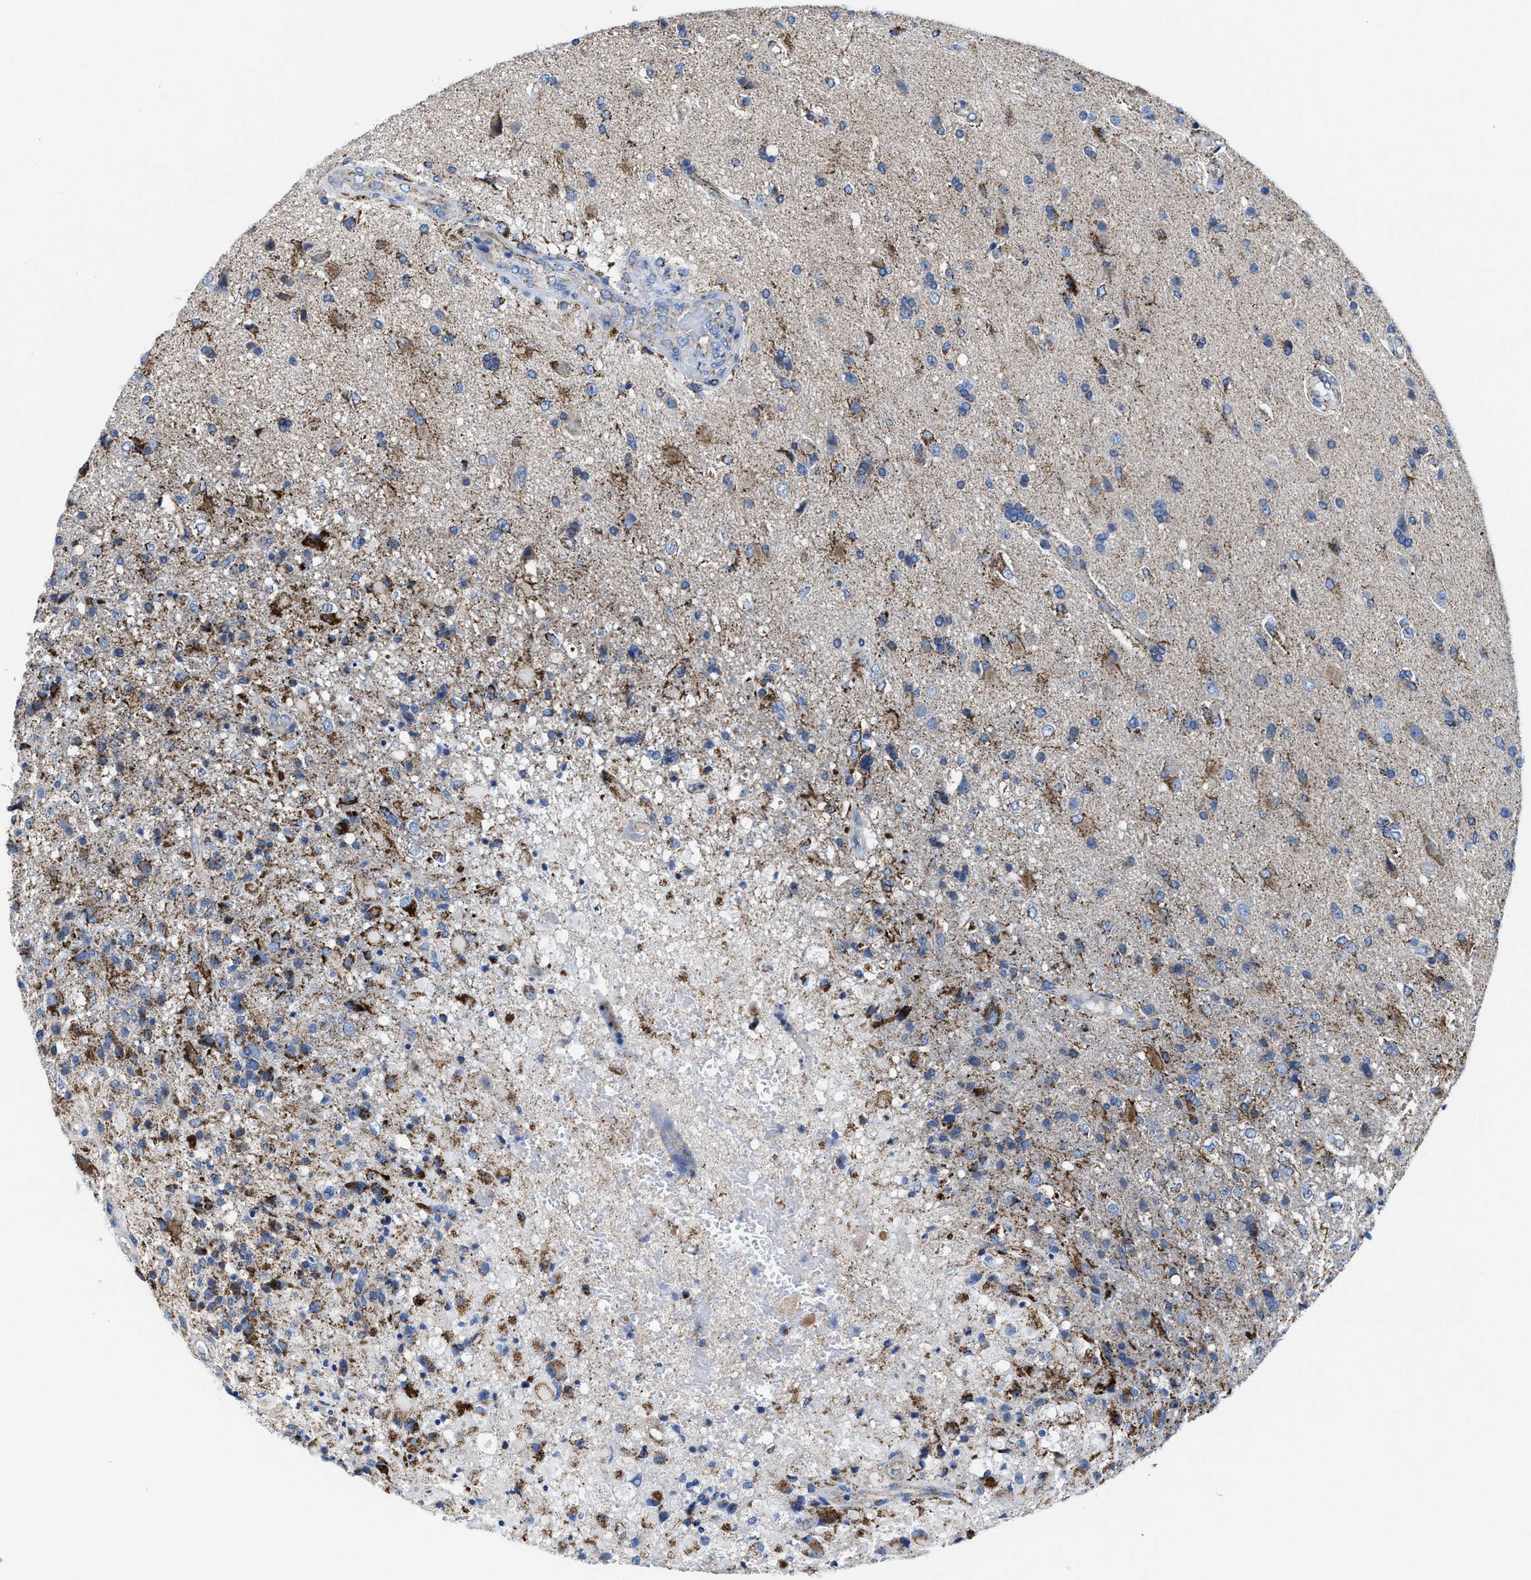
{"staining": {"intensity": "moderate", "quantity": "25%-75%", "location": "cytoplasmic/membranous"}, "tissue": "glioma", "cell_type": "Tumor cells", "image_type": "cancer", "snomed": [{"axis": "morphology", "description": "Glioma, malignant, High grade"}, {"axis": "topography", "description": "Brain"}], "caption": "Brown immunohistochemical staining in human high-grade glioma (malignant) shows moderate cytoplasmic/membranous positivity in approximately 25%-75% of tumor cells.", "gene": "ALDH1B1", "patient": {"sex": "male", "age": 72}}